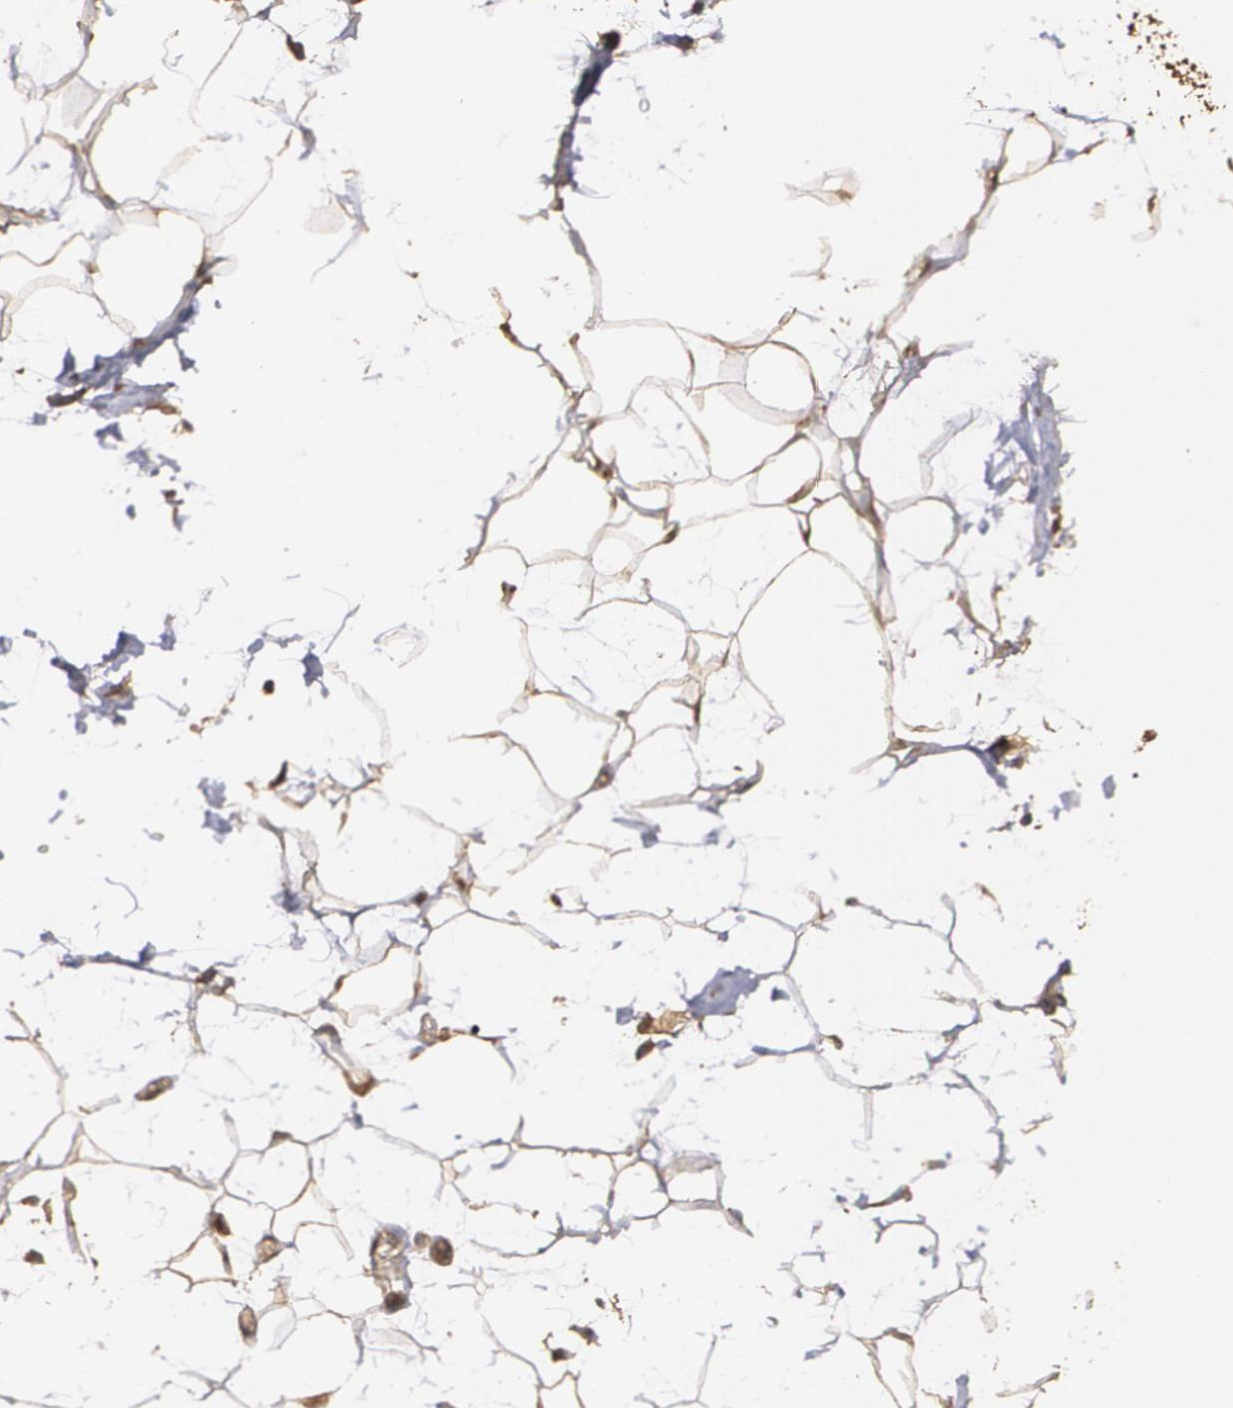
{"staining": {"intensity": "moderate", "quantity": ">75%", "location": "cytoplasmic/membranous"}, "tissue": "adipose tissue", "cell_type": "Adipocytes", "image_type": "normal", "snomed": [{"axis": "morphology", "description": "Normal tissue, NOS"}, {"axis": "topography", "description": "Soft tissue"}], "caption": "The histopathology image exhibits a brown stain indicating the presence of a protein in the cytoplasmic/membranous of adipocytes in adipose tissue.", "gene": "PON1", "patient": {"sex": "male", "age": 72}}